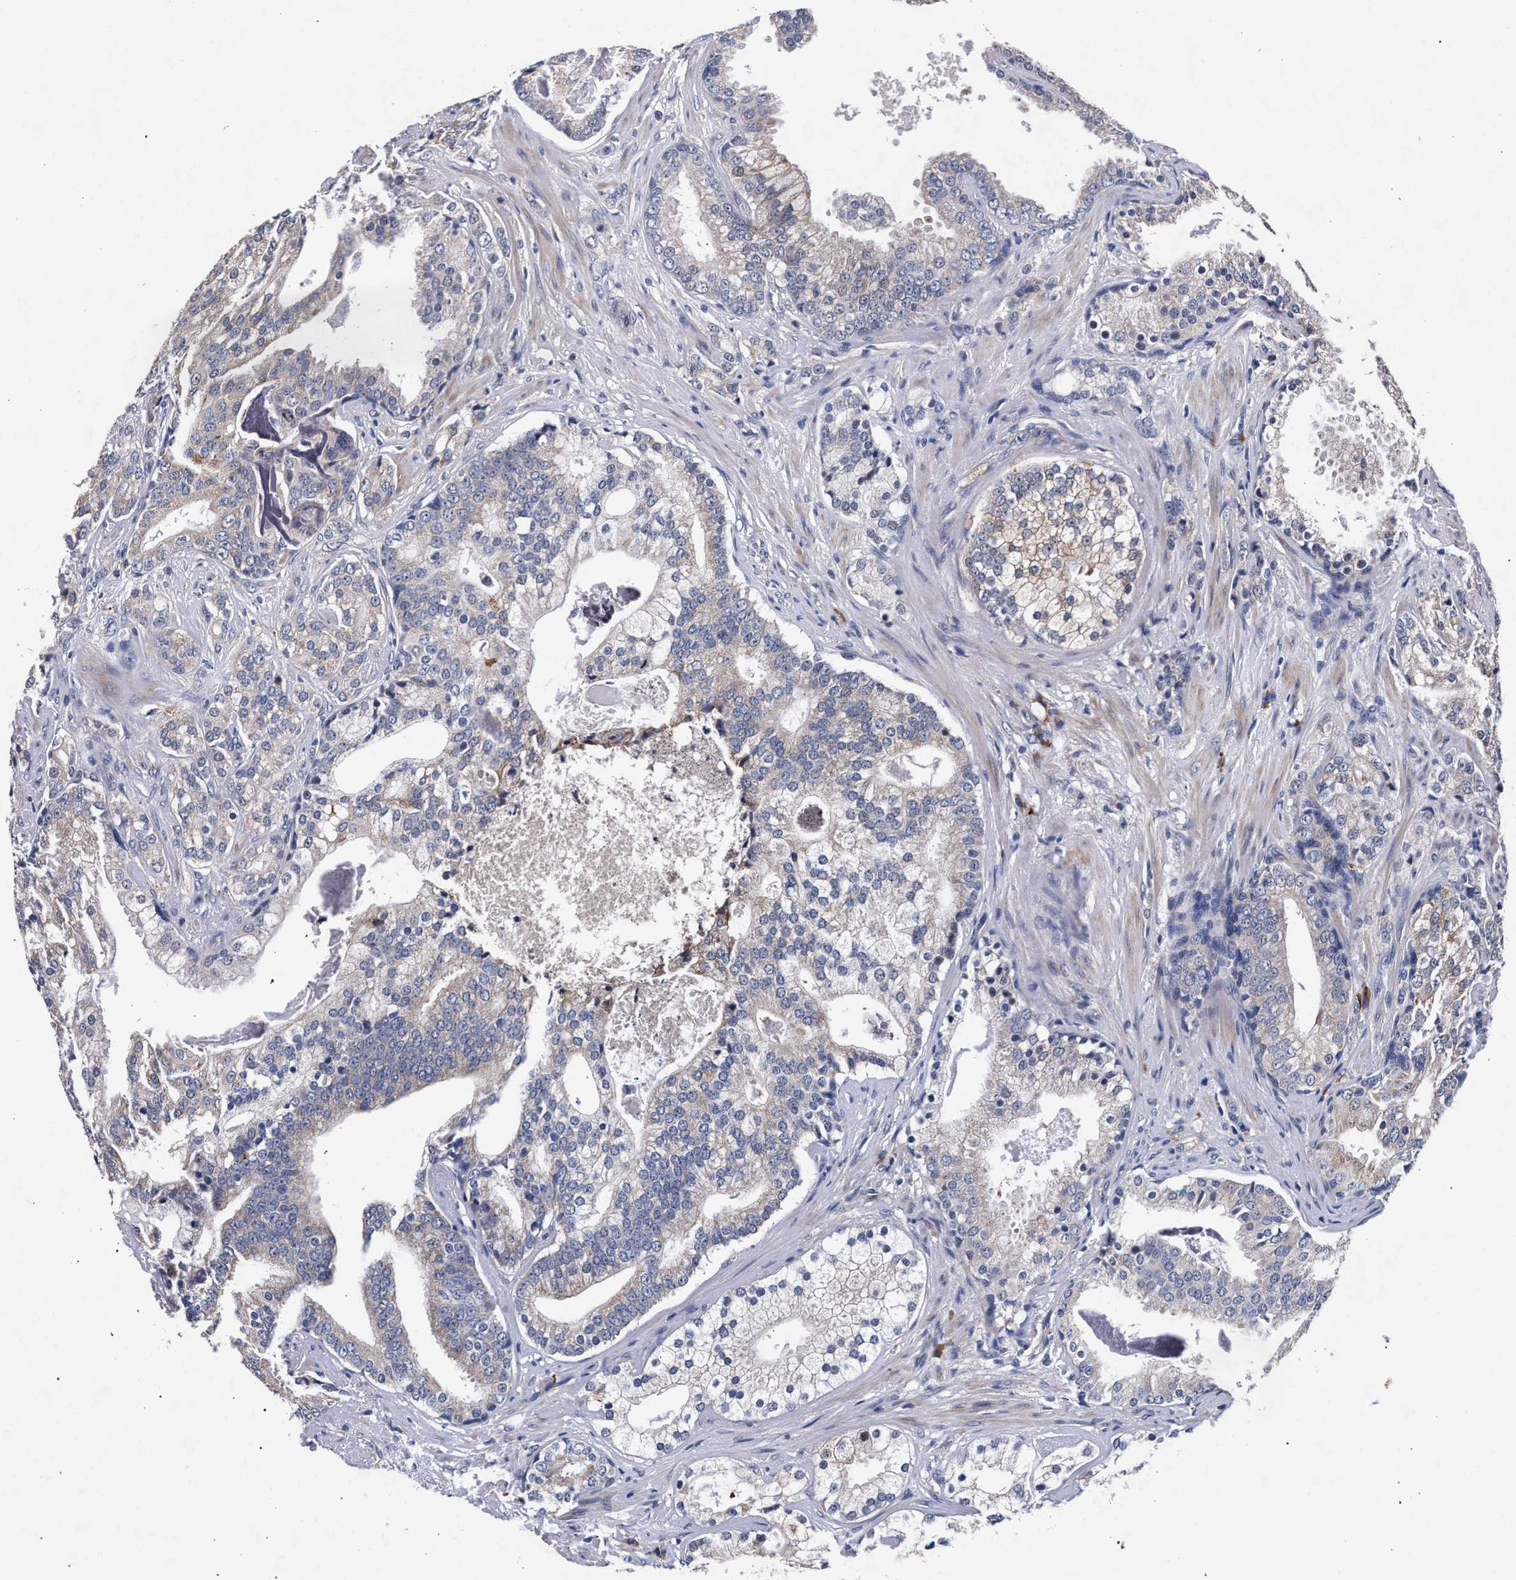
{"staining": {"intensity": "weak", "quantity": "<25%", "location": "cytoplasmic/membranous"}, "tissue": "prostate cancer", "cell_type": "Tumor cells", "image_type": "cancer", "snomed": [{"axis": "morphology", "description": "Adenocarcinoma, Low grade"}, {"axis": "topography", "description": "Prostate"}], "caption": "There is no significant positivity in tumor cells of prostate low-grade adenocarcinoma.", "gene": "CFAP95", "patient": {"sex": "male", "age": 58}}